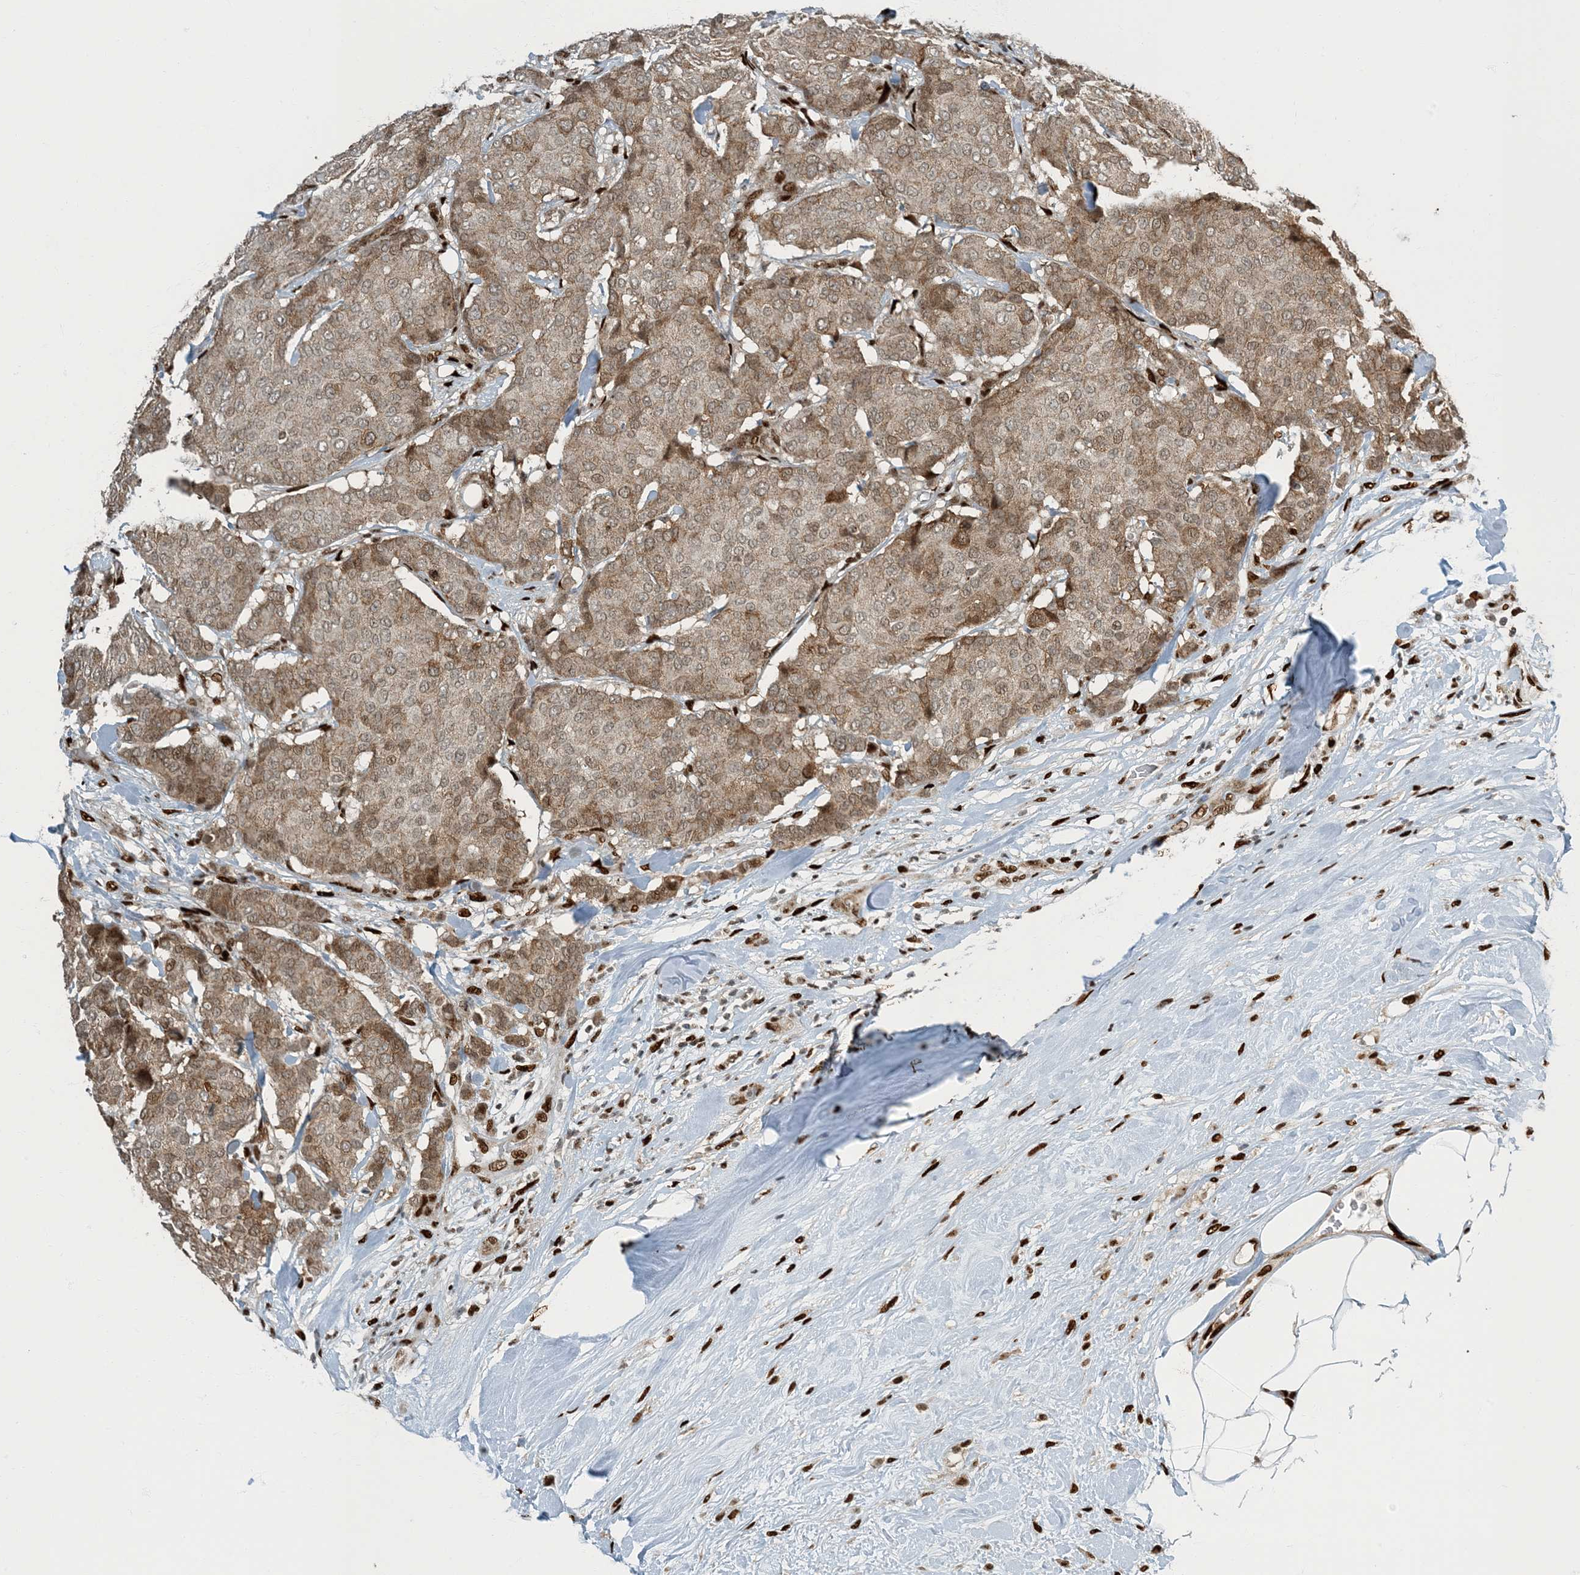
{"staining": {"intensity": "moderate", "quantity": "25%-75%", "location": "cytoplasmic/membranous"}, "tissue": "breast cancer", "cell_type": "Tumor cells", "image_type": "cancer", "snomed": [{"axis": "morphology", "description": "Duct carcinoma"}, {"axis": "topography", "description": "Breast"}], "caption": "High-magnification brightfield microscopy of breast cancer (invasive ductal carcinoma) stained with DAB (brown) and counterstained with hematoxylin (blue). tumor cells exhibit moderate cytoplasmic/membranous positivity is identified in approximately25%-75% of cells. The staining was performed using DAB (3,3'-diaminobenzidine), with brown indicating positive protein expression. Nuclei are stained blue with hematoxylin.", "gene": "MBD1", "patient": {"sex": "female", "age": 75}}